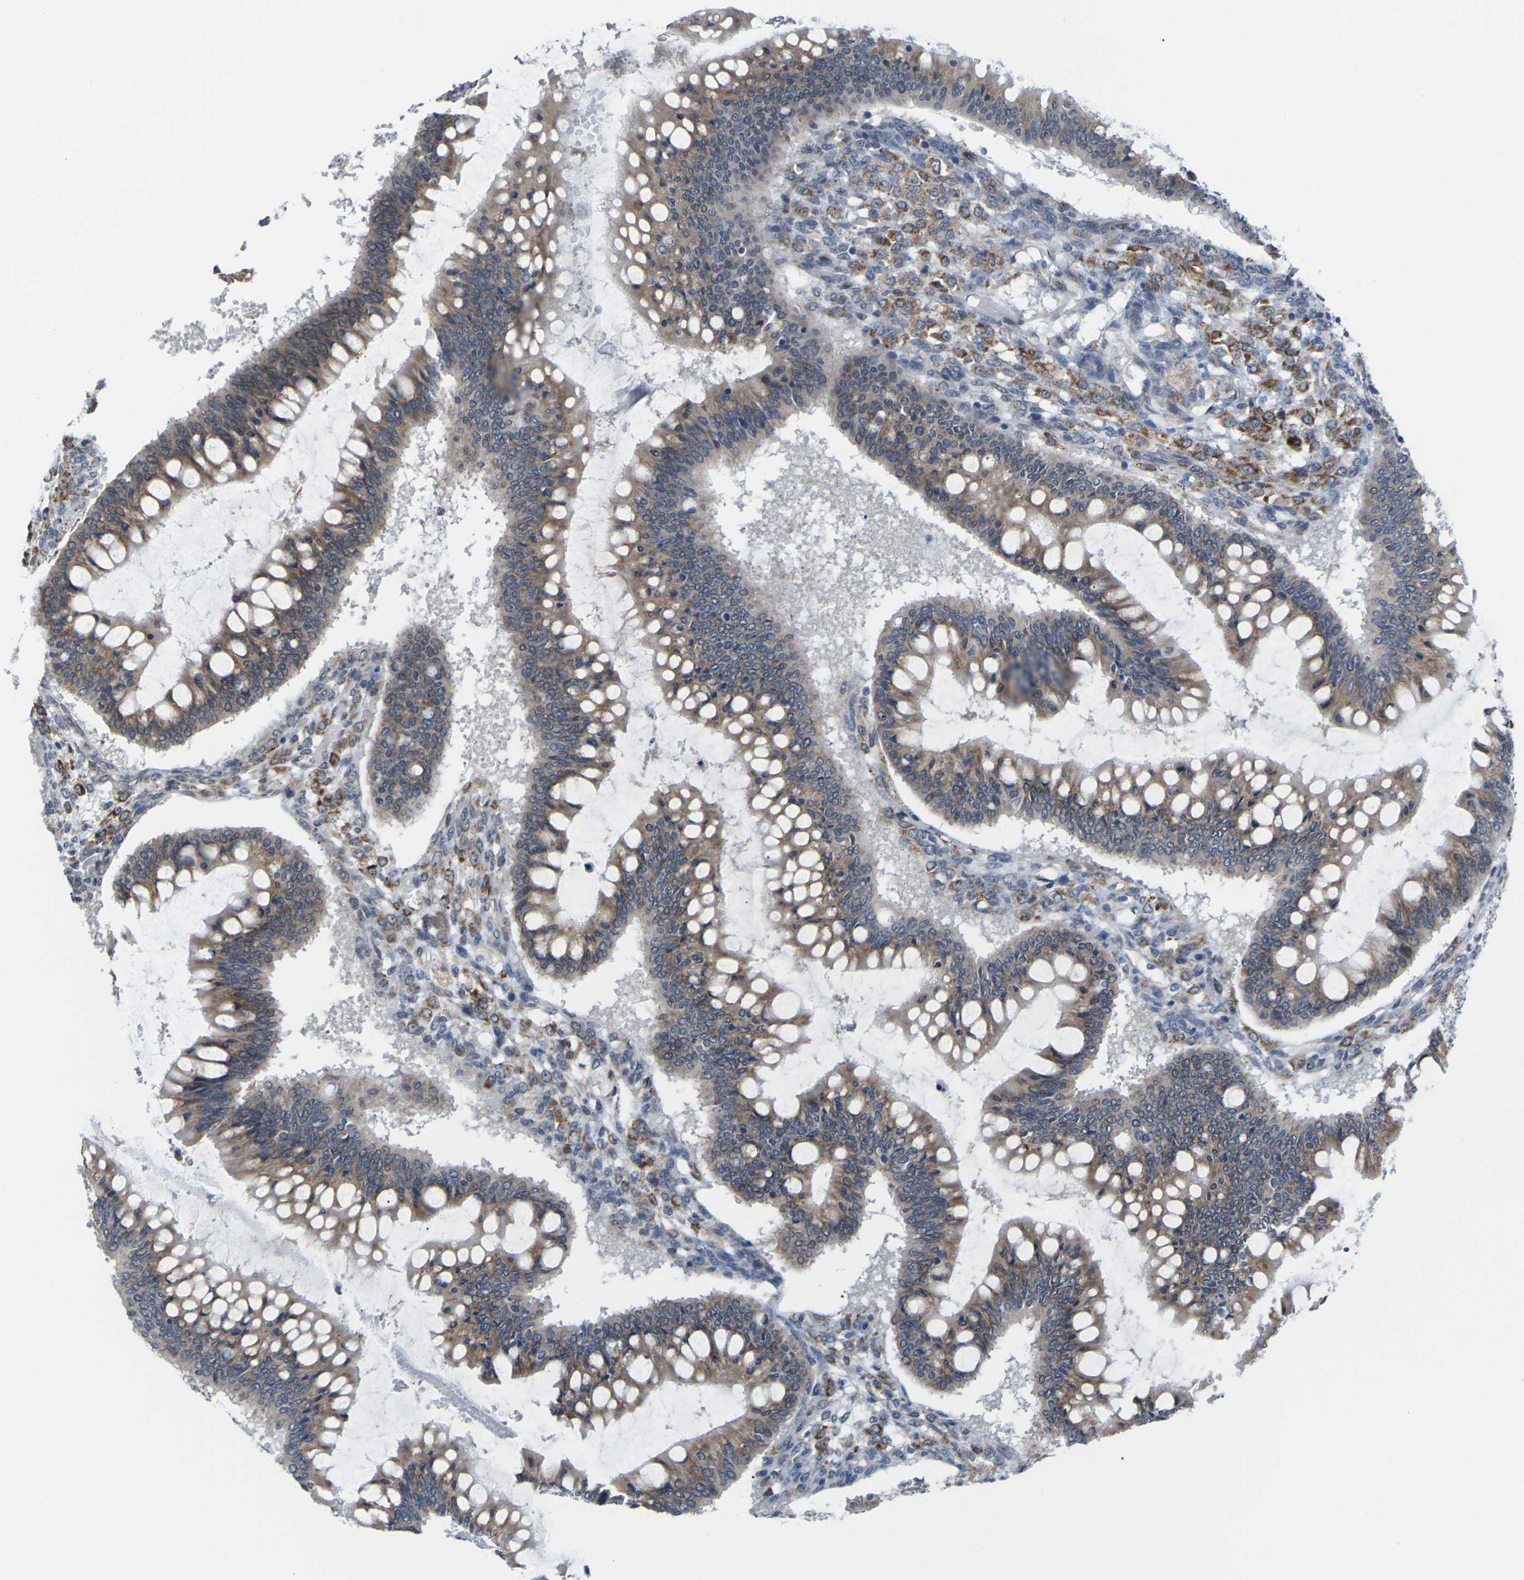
{"staining": {"intensity": "moderate", "quantity": ">75%", "location": "cytoplasmic/membranous"}, "tissue": "ovarian cancer", "cell_type": "Tumor cells", "image_type": "cancer", "snomed": [{"axis": "morphology", "description": "Cystadenocarcinoma, mucinous, NOS"}, {"axis": "topography", "description": "Ovary"}], "caption": "Ovarian cancer stained for a protein reveals moderate cytoplasmic/membranous positivity in tumor cells.", "gene": "PDZK1IP1", "patient": {"sex": "female", "age": 73}}